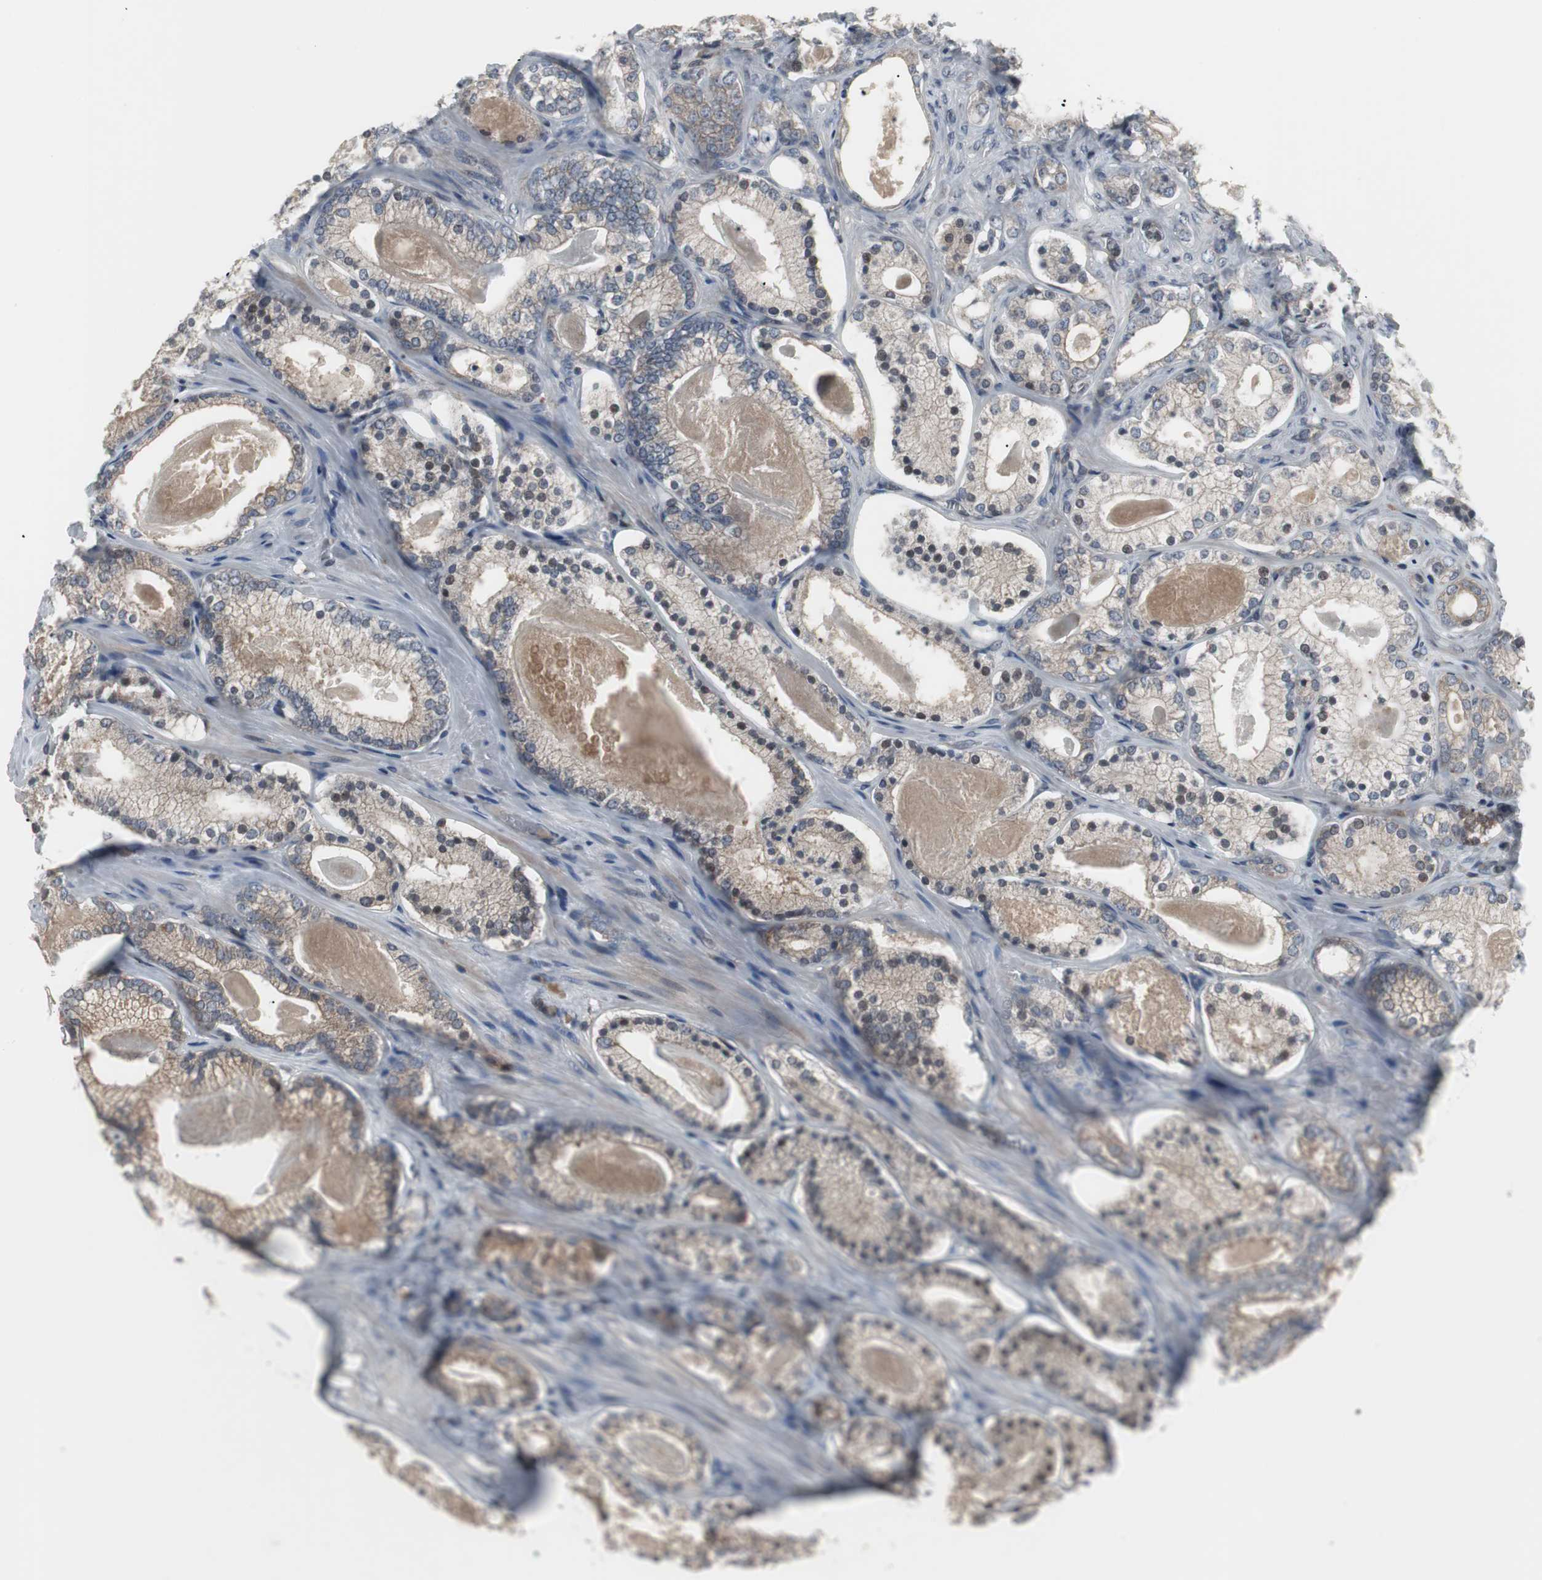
{"staining": {"intensity": "weak", "quantity": ">75%", "location": "cytoplasmic/membranous"}, "tissue": "prostate cancer", "cell_type": "Tumor cells", "image_type": "cancer", "snomed": [{"axis": "morphology", "description": "Adenocarcinoma, Low grade"}, {"axis": "topography", "description": "Prostate"}], "caption": "Prostate low-grade adenocarcinoma stained with DAB immunohistochemistry demonstrates low levels of weak cytoplasmic/membranous staining in approximately >75% of tumor cells. (IHC, brightfield microscopy, high magnification).", "gene": "GRK2", "patient": {"sex": "male", "age": 59}}